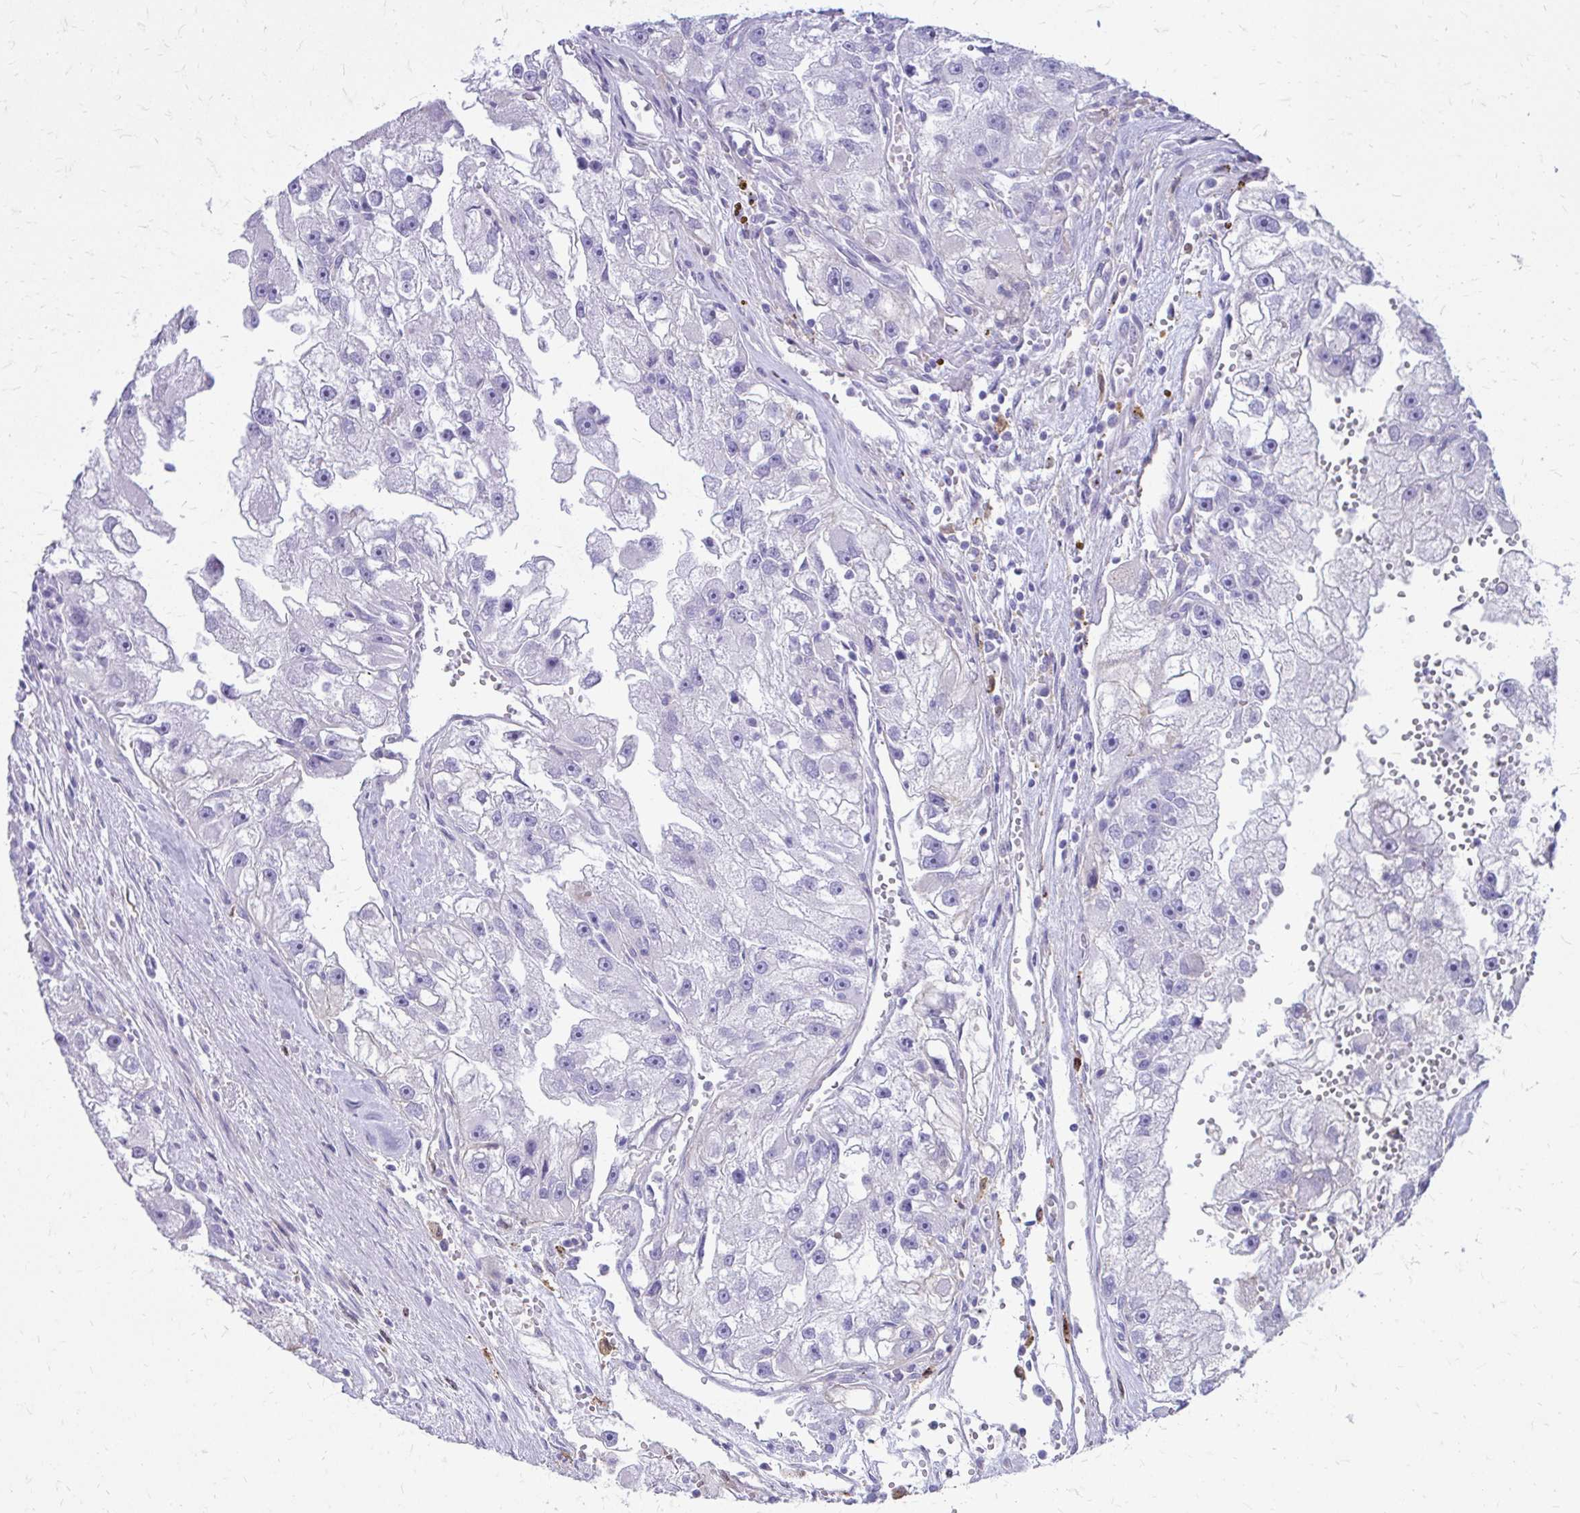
{"staining": {"intensity": "negative", "quantity": "none", "location": "none"}, "tissue": "renal cancer", "cell_type": "Tumor cells", "image_type": "cancer", "snomed": [{"axis": "morphology", "description": "Adenocarcinoma, NOS"}, {"axis": "topography", "description": "Kidney"}], "caption": "IHC micrograph of neoplastic tissue: renal cancer (adenocarcinoma) stained with DAB reveals no significant protein positivity in tumor cells.", "gene": "SIGLEC11", "patient": {"sex": "male", "age": 63}}